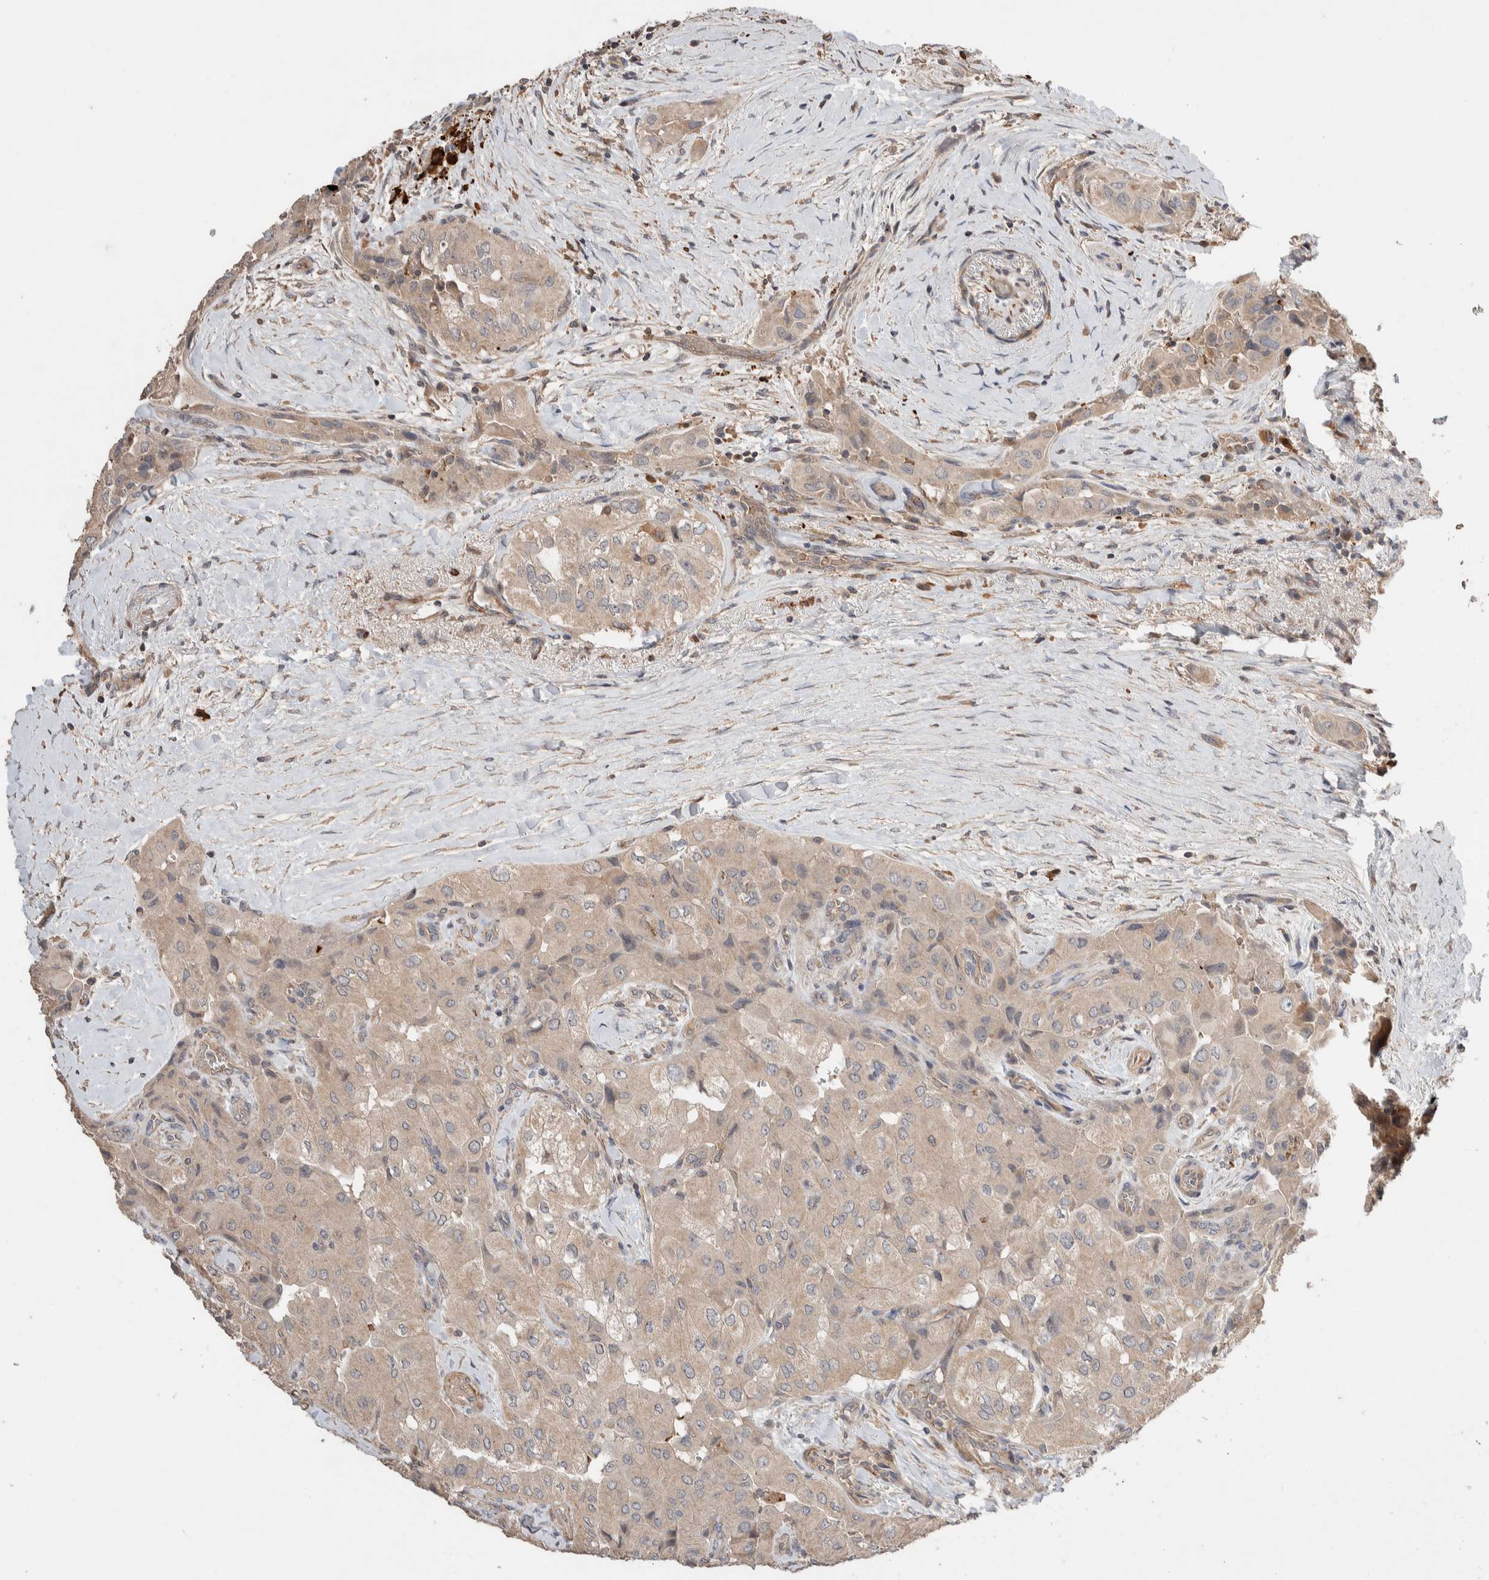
{"staining": {"intensity": "weak", "quantity": "<25%", "location": "cytoplasmic/membranous"}, "tissue": "thyroid cancer", "cell_type": "Tumor cells", "image_type": "cancer", "snomed": [{"axis": "morphology", "description": "Papillary adenocarcinoma, NOS"}, {"axis": "topography", "description": "Thyroid gland"}], "caption": "Tumor cells show no significant staining in thyroid cancer.", "gene": "WDR91", "patient": {"sex": "female", "age": 59}}